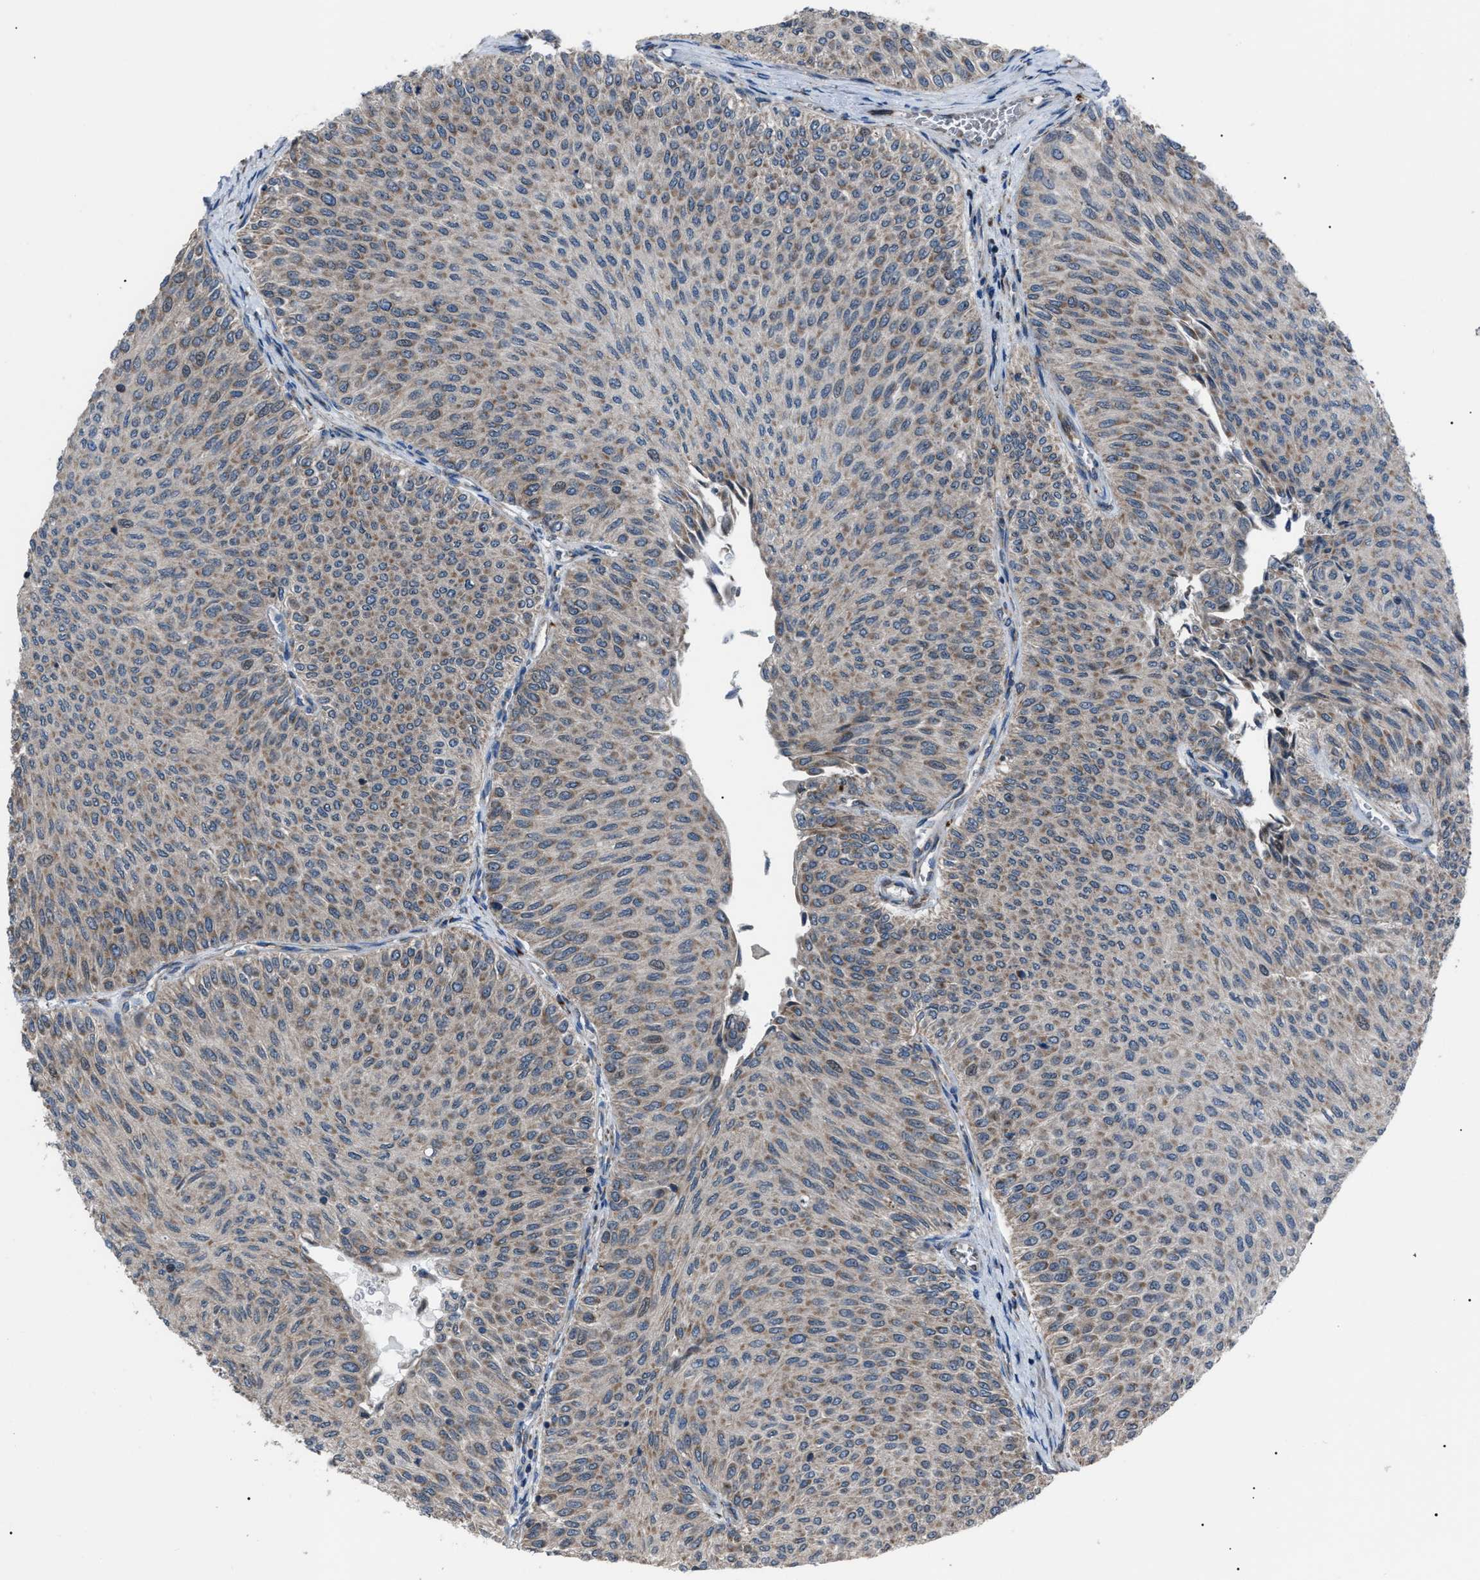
{"staining": {"intensity": "weak", "quantity": ">75%", "location": "cytoplasmic/membranous"}, "tissue": "urothelial cancer", "cell_type": "Tumor cells", "image_type": "cancer", "snomed": [{"axis": "morphology", "description": "Urothelial carcinoma, Low grade"}, {"axis": "topography", "description": "Urinary bladder"}], "caption": "This histopathology image exhibits immunohistochemistry staining of human low-grade urothelial carcinoma, with low weak cytoplasmic/membranous positivity in about >75% of tumor cells.", "gene": "AGO2", "patient": {"sex": "male", "age": 78}}